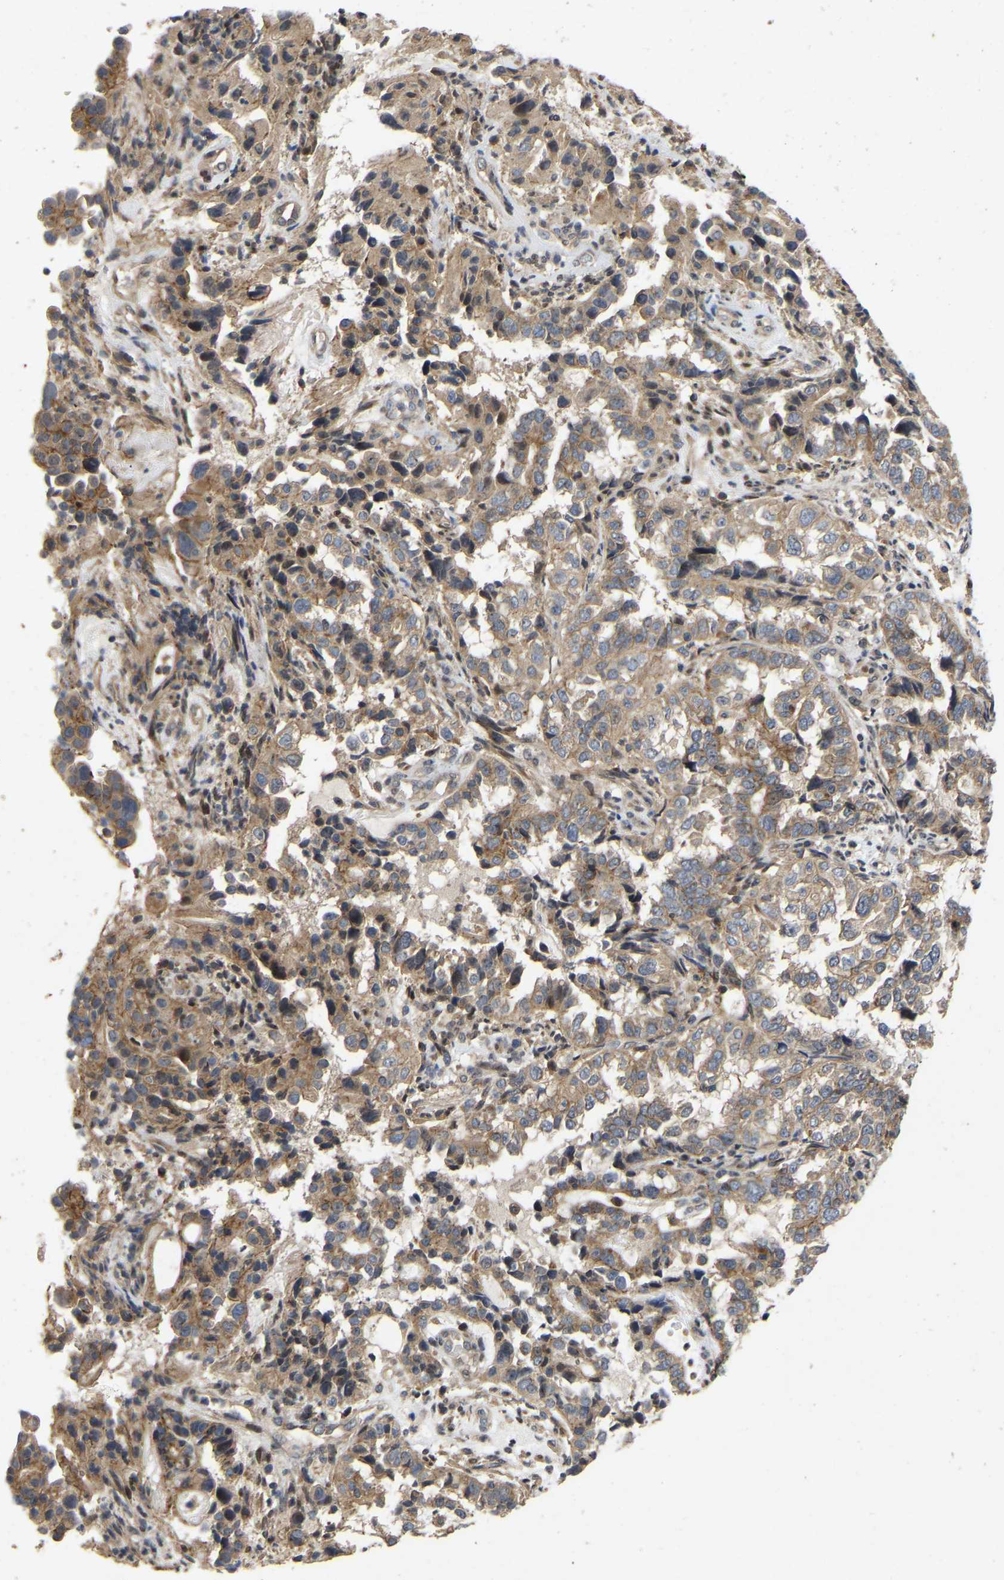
{"staining": {"intensity": "moderate", "quantity": "25%-75%", "location": "cytoplasmic/membranous"}, "tissue": "endometrial cancer", "cell_type": "Tumor cells", "image_type": "cancer", "snomed": [{"axis": "morphology", "description": "Adenocarcinoma, NOS"}, {"axis": "topography", "description": "Endometrium"}], "caption": "The photomicrograph exhibits immunohistochemical staining of adenocarcinoma (endometrial). There is moderate cytoplasmic/membranous expression is seen in about 25%-75% of tumor cells.", "gene": "PRDM14", "patient": {"sex": "female", "age": 85}}